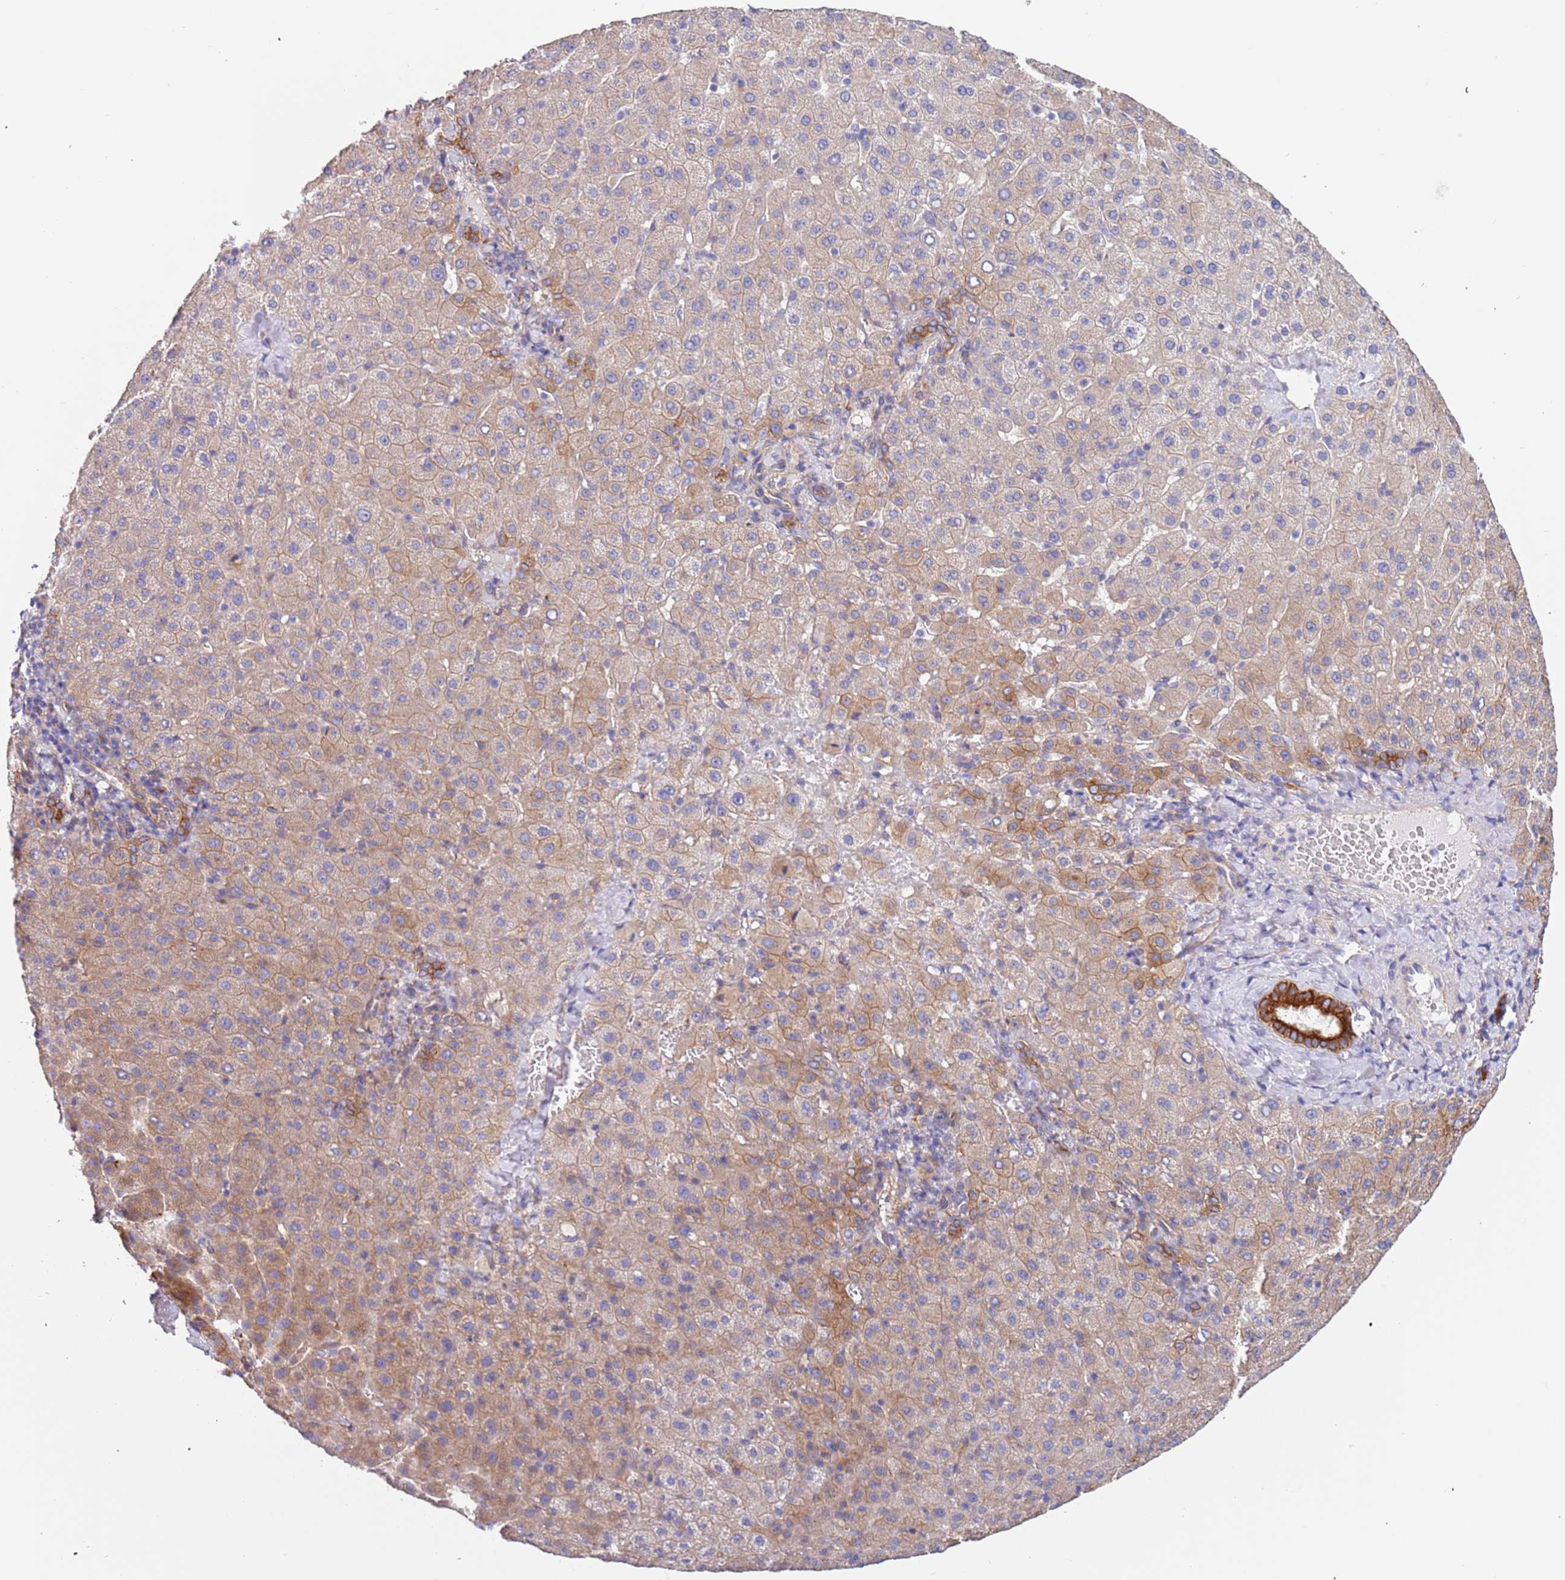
{"staining": {"intensity": "moderate", "quantity": "<25%", "location": "cytoplasmic/membranous"}, "tissue": "liver cancer", "cell_type": "Tumor cells", "image_type": "cancer", "snomed": [{"axis": "morphology", "description": "Carcinoma, Hepatocellular, NOS"}, {"axis": "topography", "description": "Liver"}], "caption": "Liver cancer (hepatocellular carcinoma) stained for a protein exhibits moderate cytoplasmic/membranous positivity in tumor cells.", "gene": "LAMB4", "patient": {"sex": "female", "age": 58}}